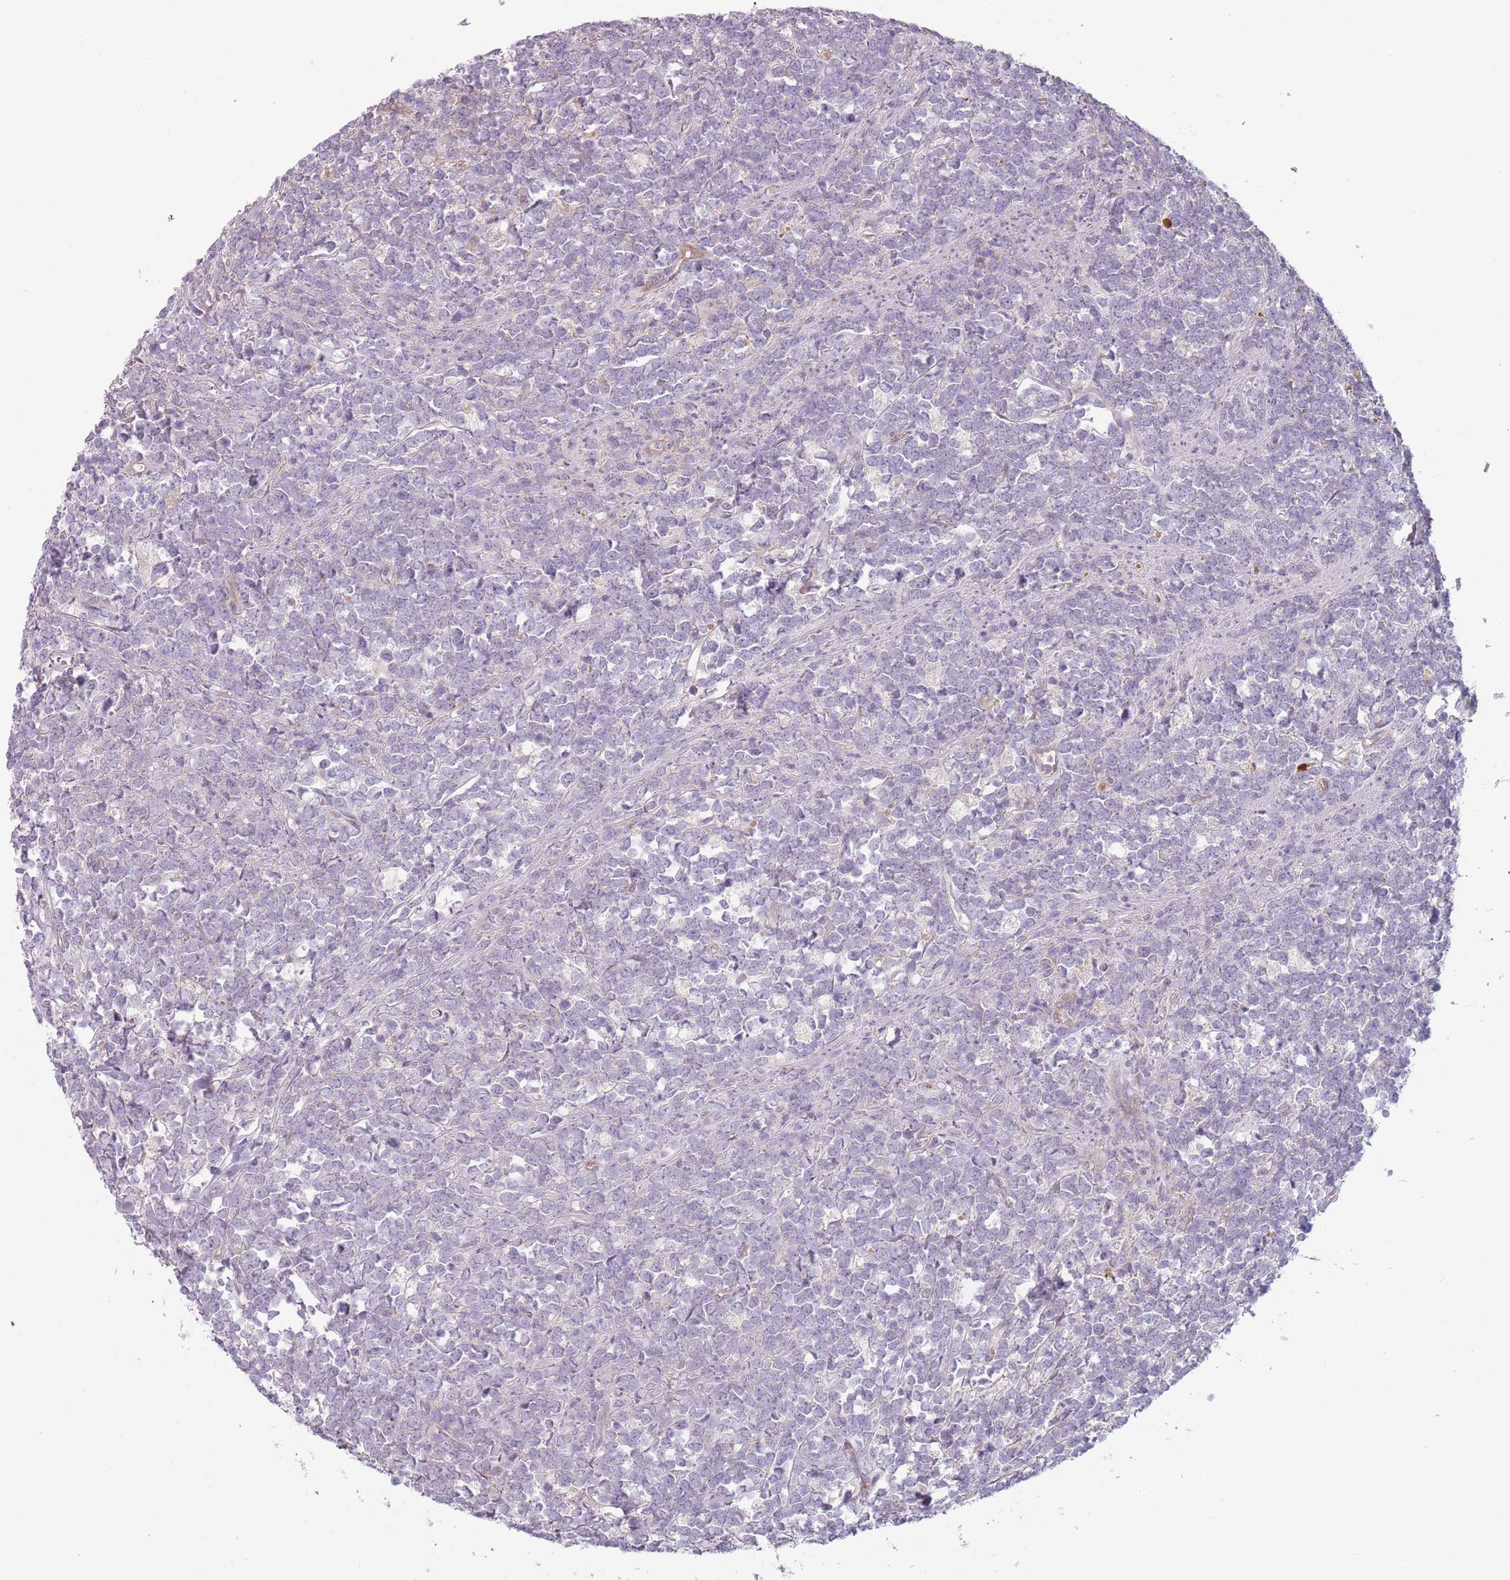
{"staining": {"intensity": "negative", "quantity": "none", "location": "none"}, "tissue": "lymphoma", "cell_type": "Tumor cells", "image_type": "cancer", "snomed": [{"axis": "morphology", "description": "Malignant lymphoma, non-Hodgkin's type, High grade"}, {"axis": "topography", "description": "Small intestine"}, {"axis": "topography", "description": "Colon"}], "caption": "Tumor cells show no significant protein expression in lymphoma.", "gene": "TLCD2", "patient": {"sex": "male", "age": 8}}